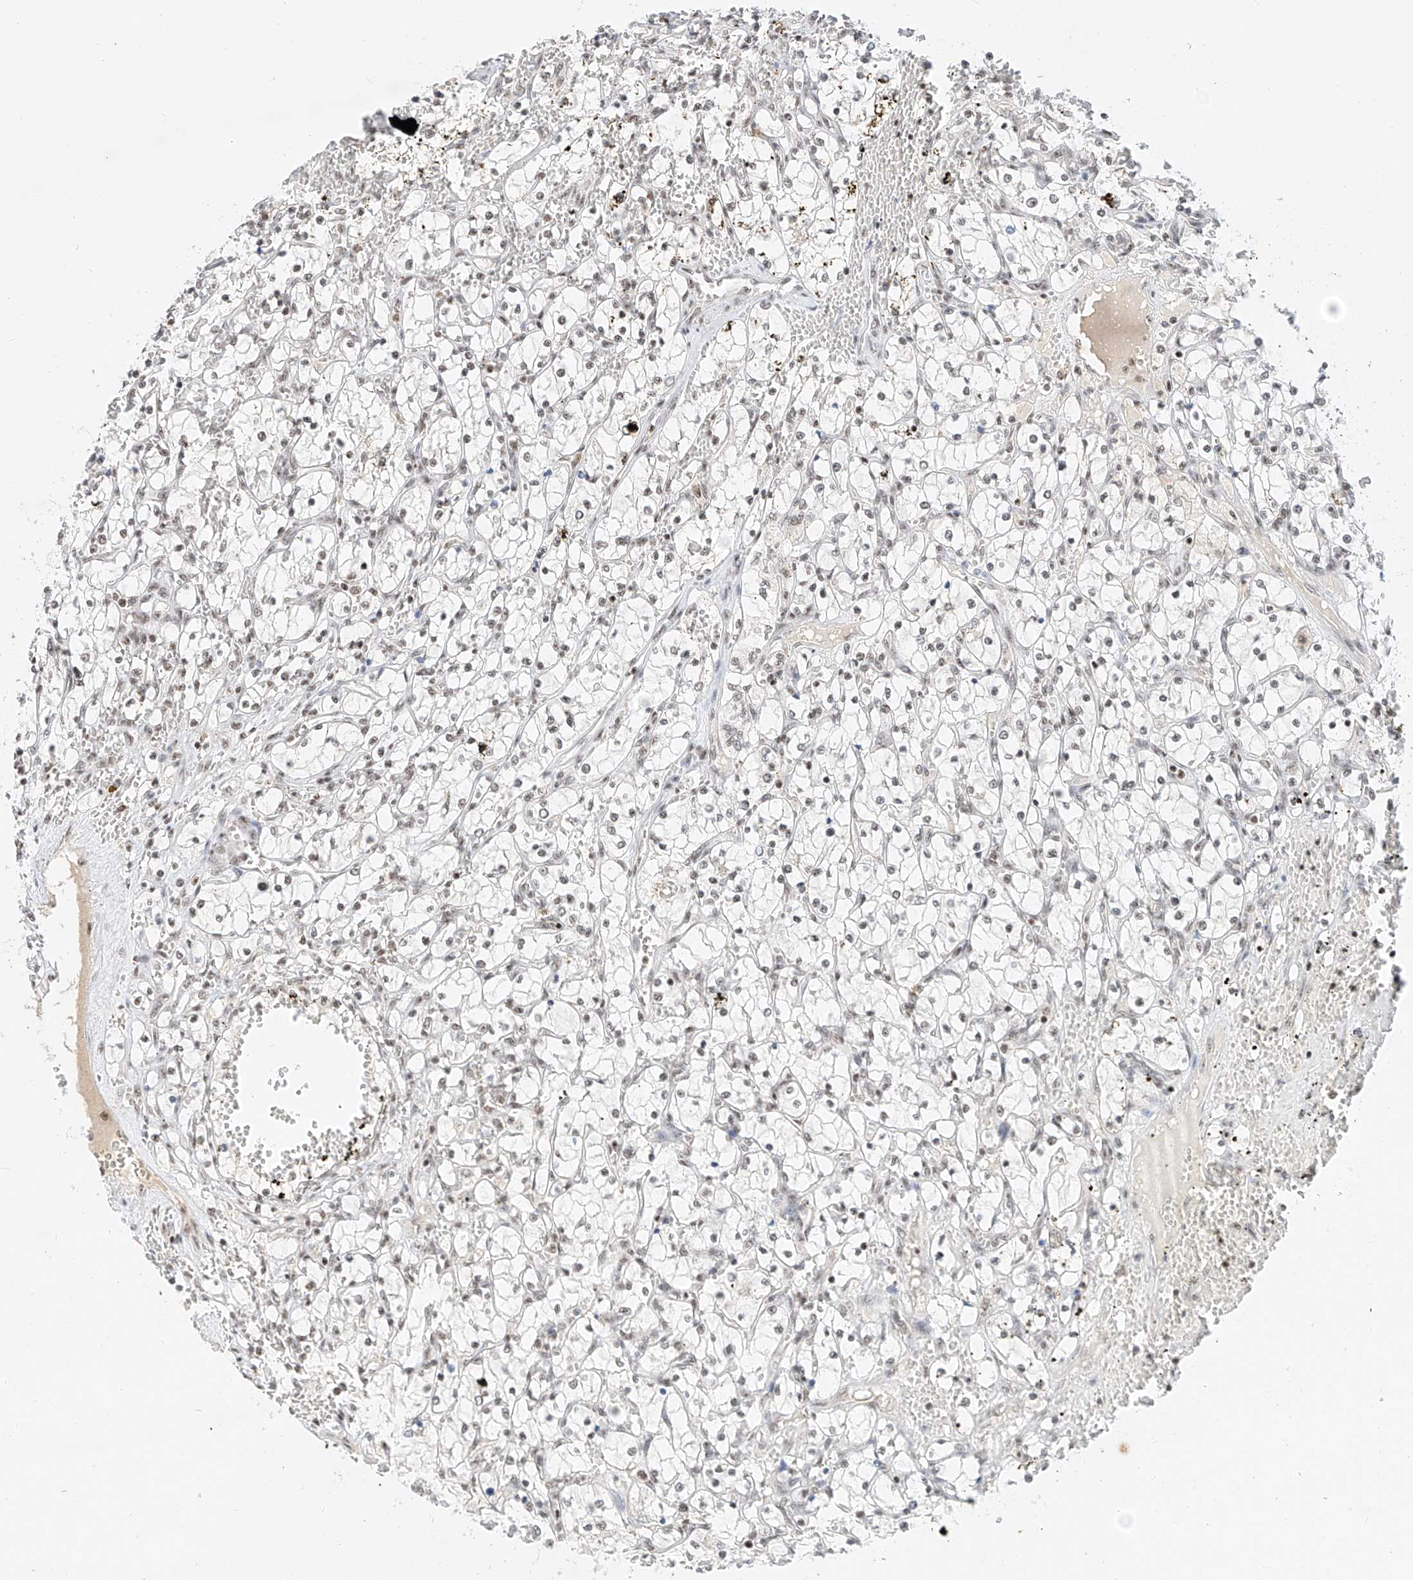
{"staining": {"intensity": "weak", "quantity": "25%-75%", "location": "nuclear"}, "tissue": "renal cancer", "cell_type": "Tumor cells", "image_type": "cancer", "snomed": [{"axis": "morphology", "description": "Adenocarcinoma, NOS"}, {"axis": "topography", "description": "Kidney"}], "caption": "Adenocarcinoma (renal) tissue shows weak nuclear positivity in approximately 25%-75% of tumor cells, visualized by immunohistochemistry.", "gene": "NRF1", "patient": {"sex": "female", "age": 69}}